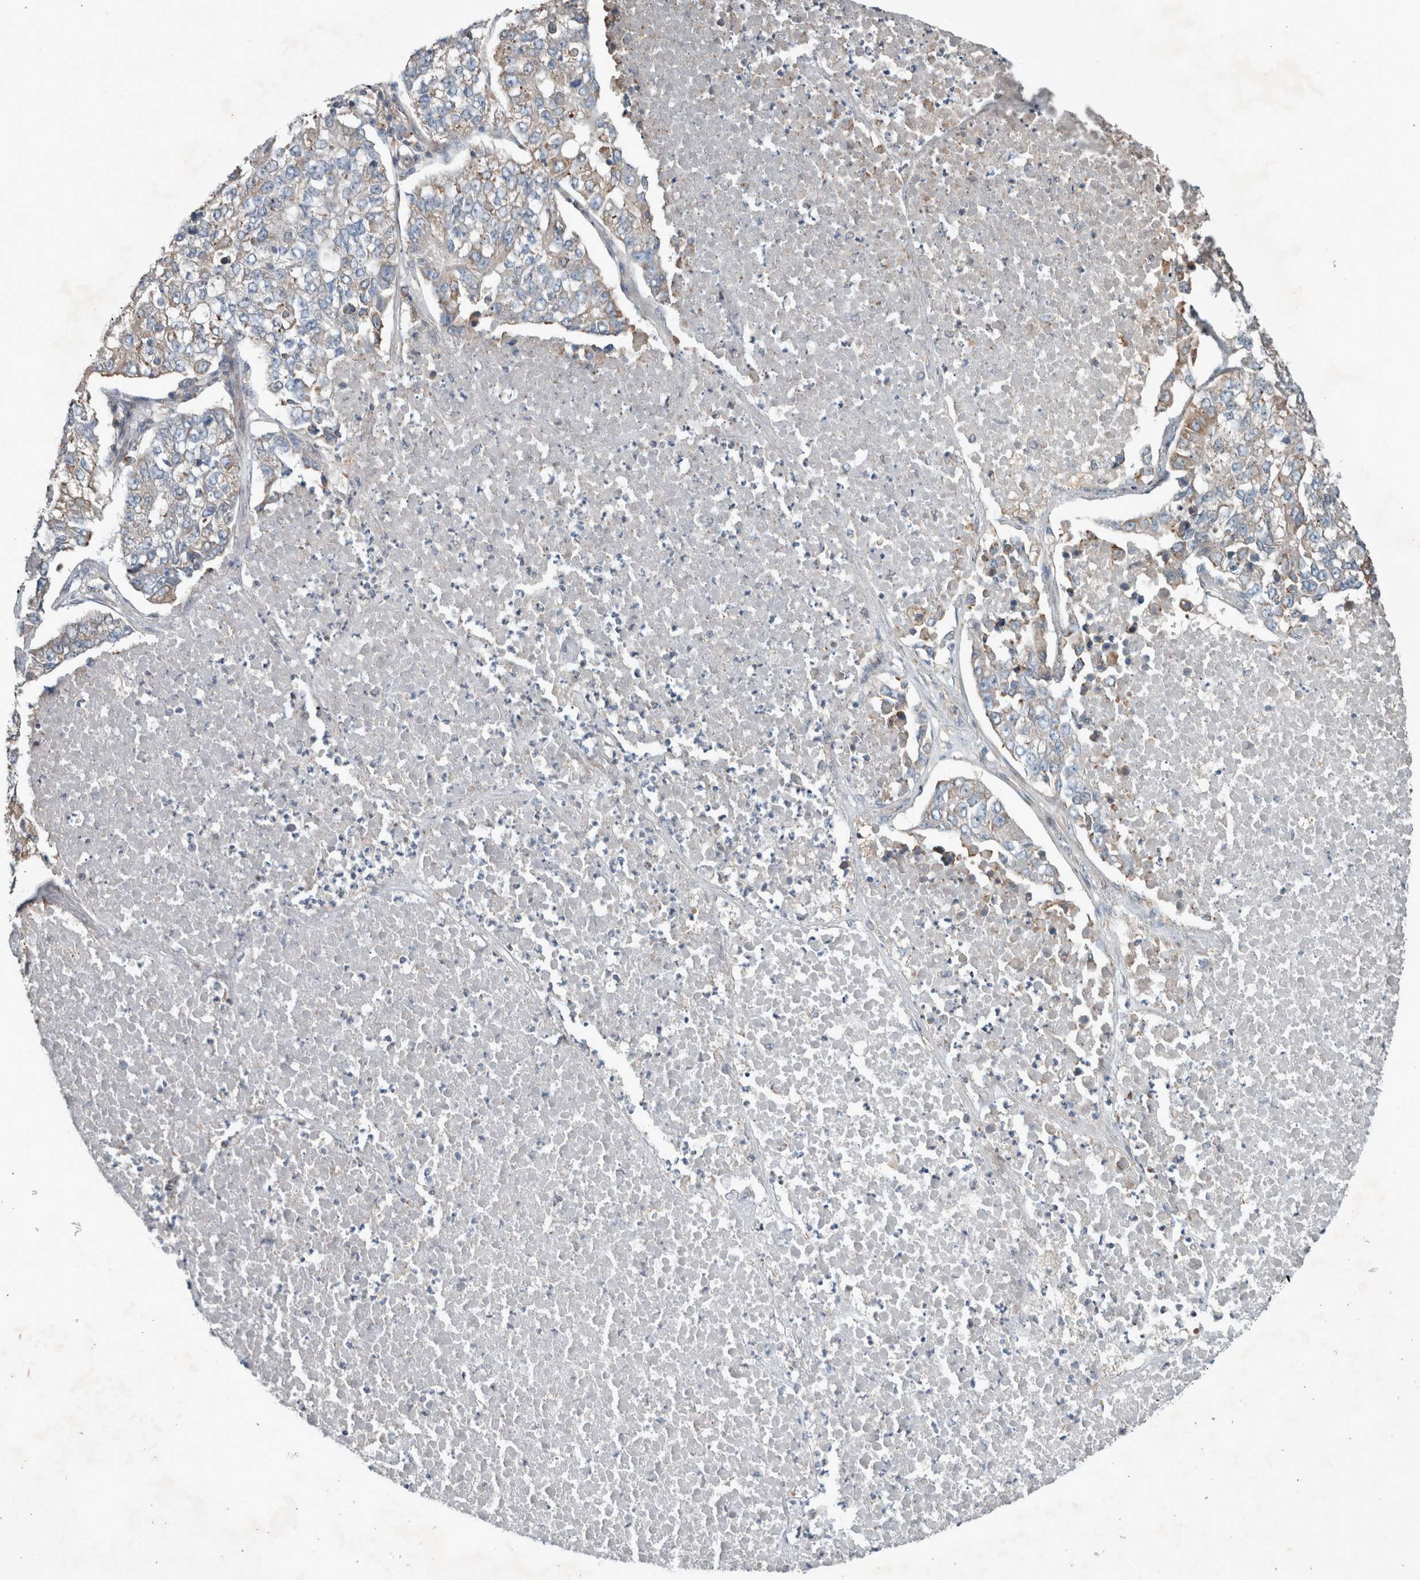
{"staining": {"intensity": "weak", "quantity": "<25%", "location": "cytoplasmic/membranous"}, "tissue": "lung cancer", "cell_type": "Tumor cells", "image_type": "cancer", "snomed": [{"axis": "morphology", "description": "Adenocarcinoma, NOS"}, {"axis": "topography", "description": "Lung"}], "caption": "DAB (3,3'-diaminobenzidine) immunohistochemical staining of lung adenocarcinoma demonstrates no significant staining in tumor cells.", "gene": "JADE2", "patient": {"sex": "male", "age": 49}}